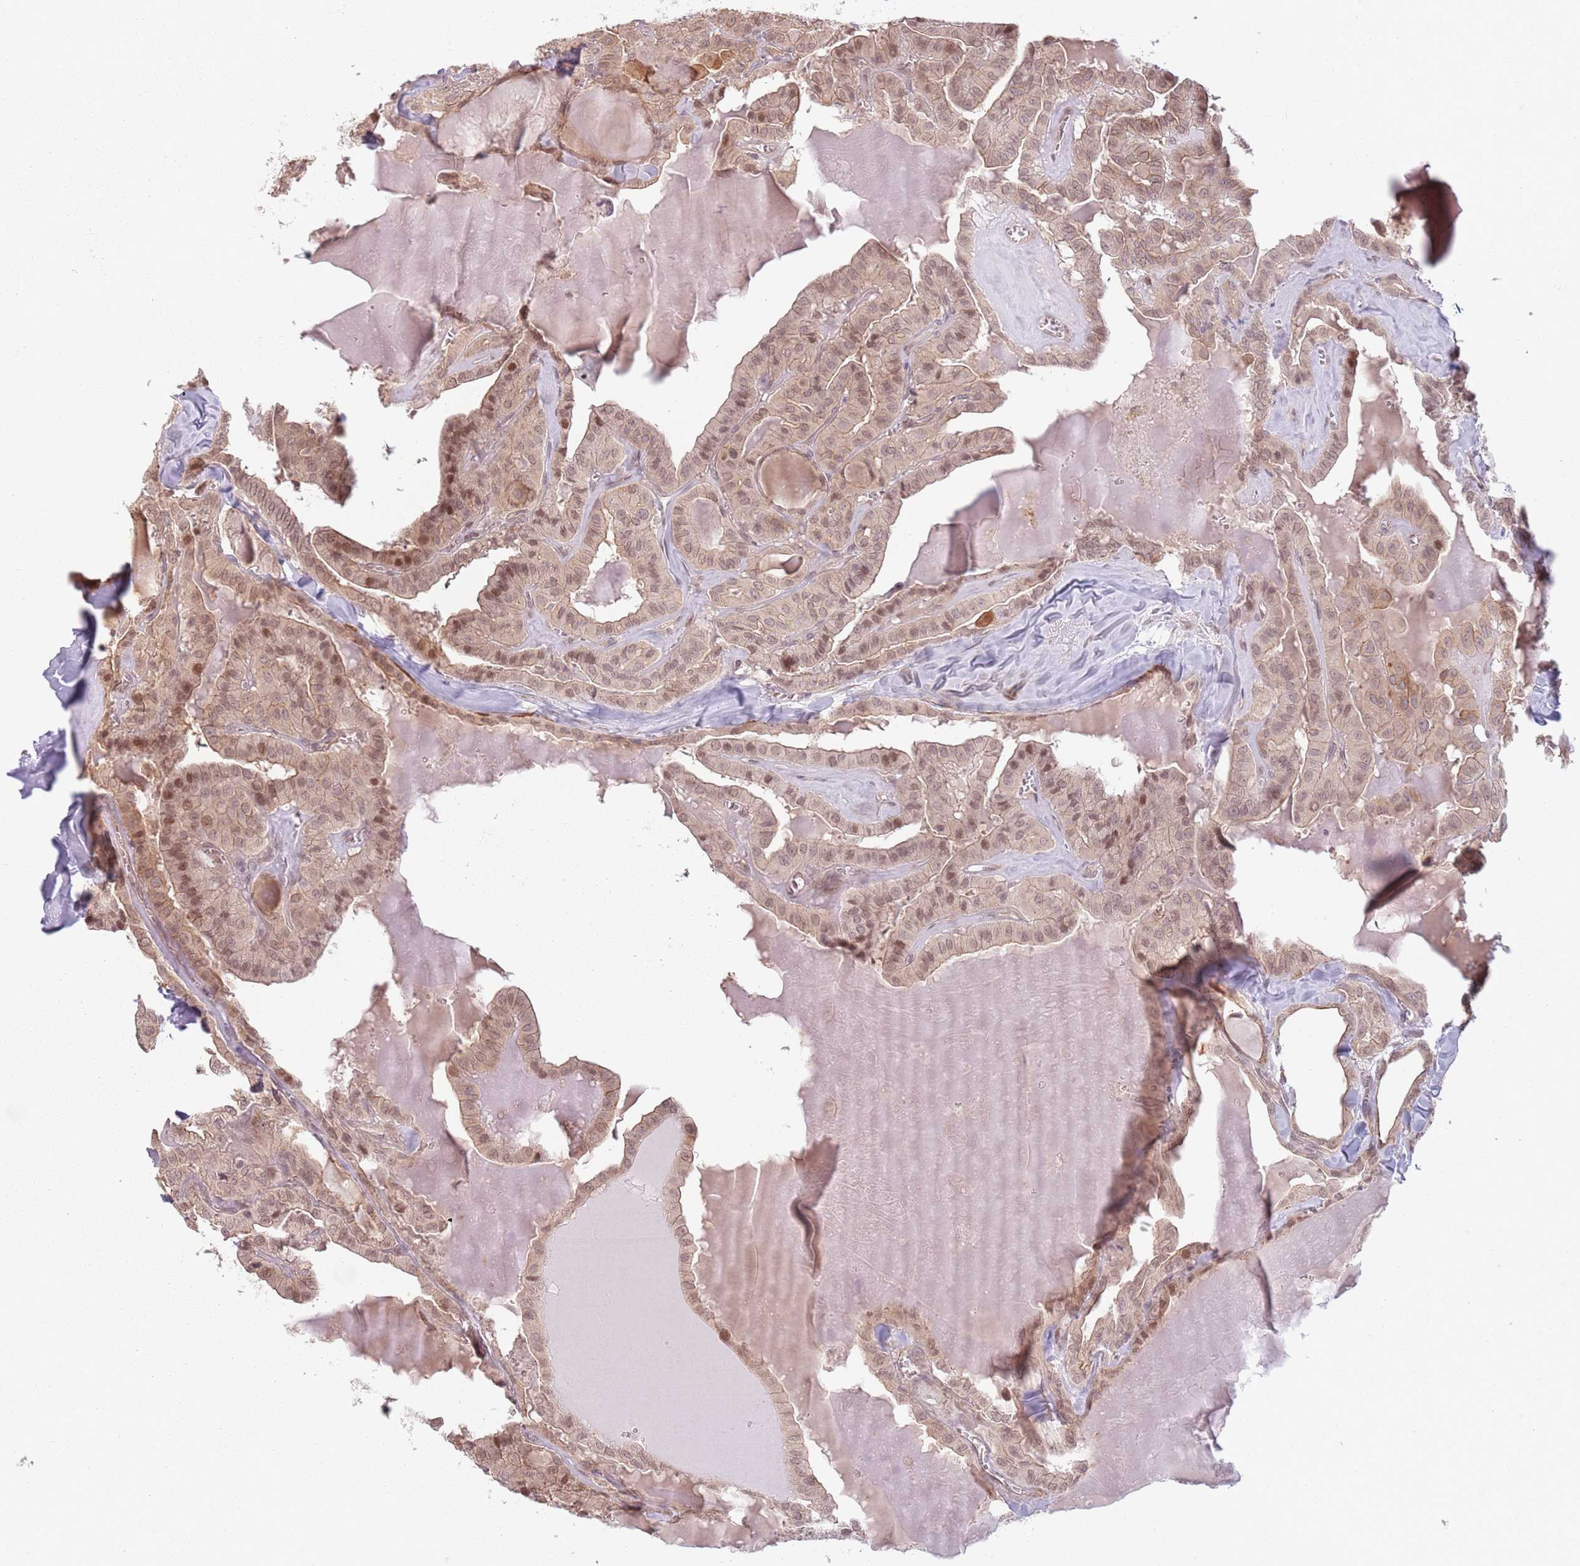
{"staining": {"intensity": "moderate", "quantity": ">75%", "location": "cytoplasmic/membranous,nuclear"}, "tissue": "thyroid cancer", "cell_type": "Tumor cells", "image_type": "cancer", "snomed": [{"axis": "morphology", "description": "Papillary adenocarcinoma, NOS"}, {"axis": "topography", "description": "Thyroid gland"}], "caption": "Immunohistochemical staining of human thyroid cancer reveals medium levels of moderate cytoplasmic/membranous and nuclear protein positivity in about >75% of tumor cells.", "gene": "CCDC154", "patient": {"sex": "male", "age": 52}}